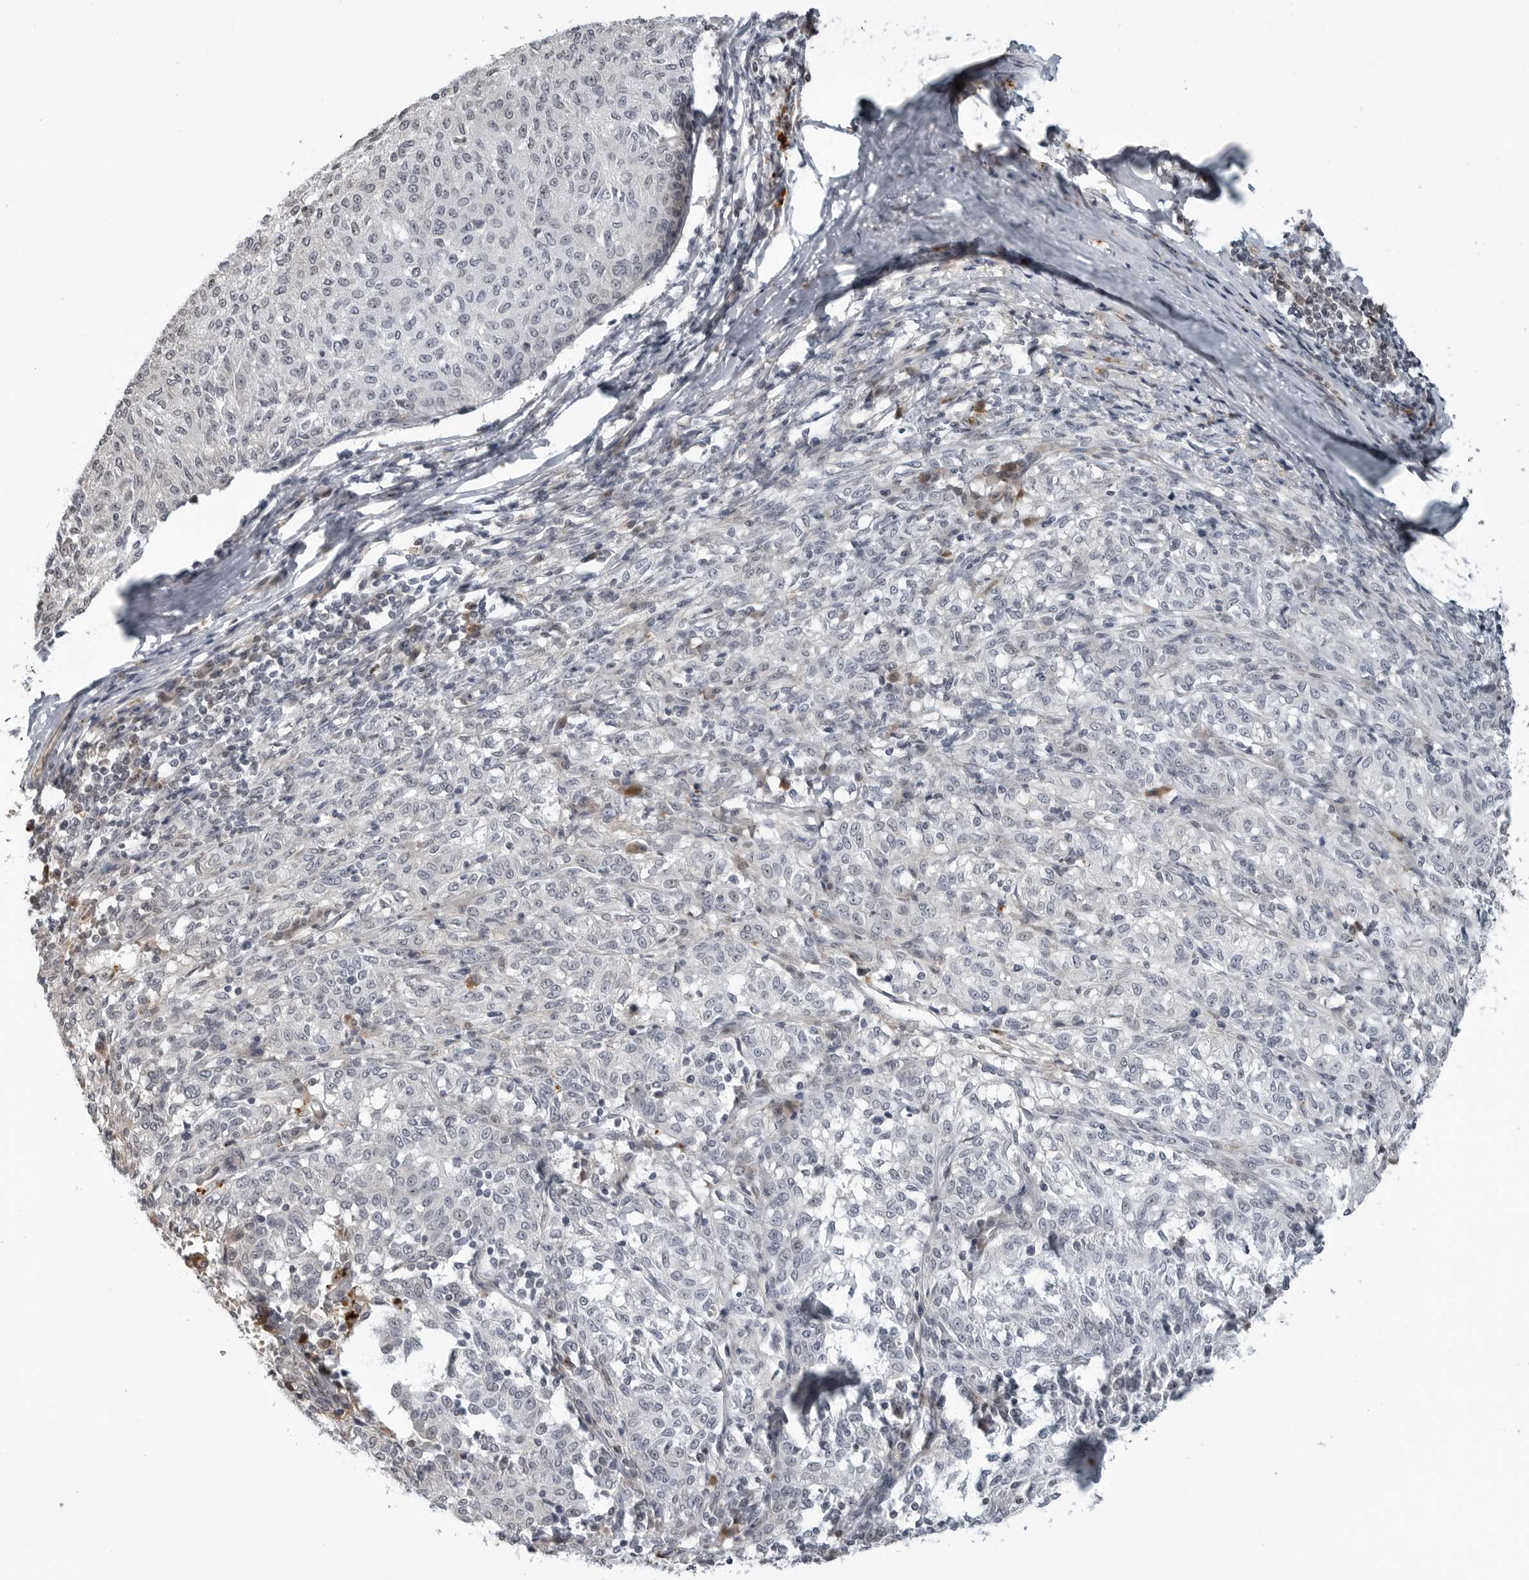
{"staining": {"intensity": "negative", "quantity": "none", "location": "none"}, "tissue": "melanoma", "cell_type": "Tumor cells", "image_type": "cancer", "snomed": [{"axis": "morphology", "description": "Malignant melanoma, NOS"}, {"axis": "topography", "description": "Skin"}], "caption": "Histopathology image shows no significant protein expression in tumor cells of malignant melanoma.", "gene": "CXCR5", "patient": {"sex": "female", "age": 72}}